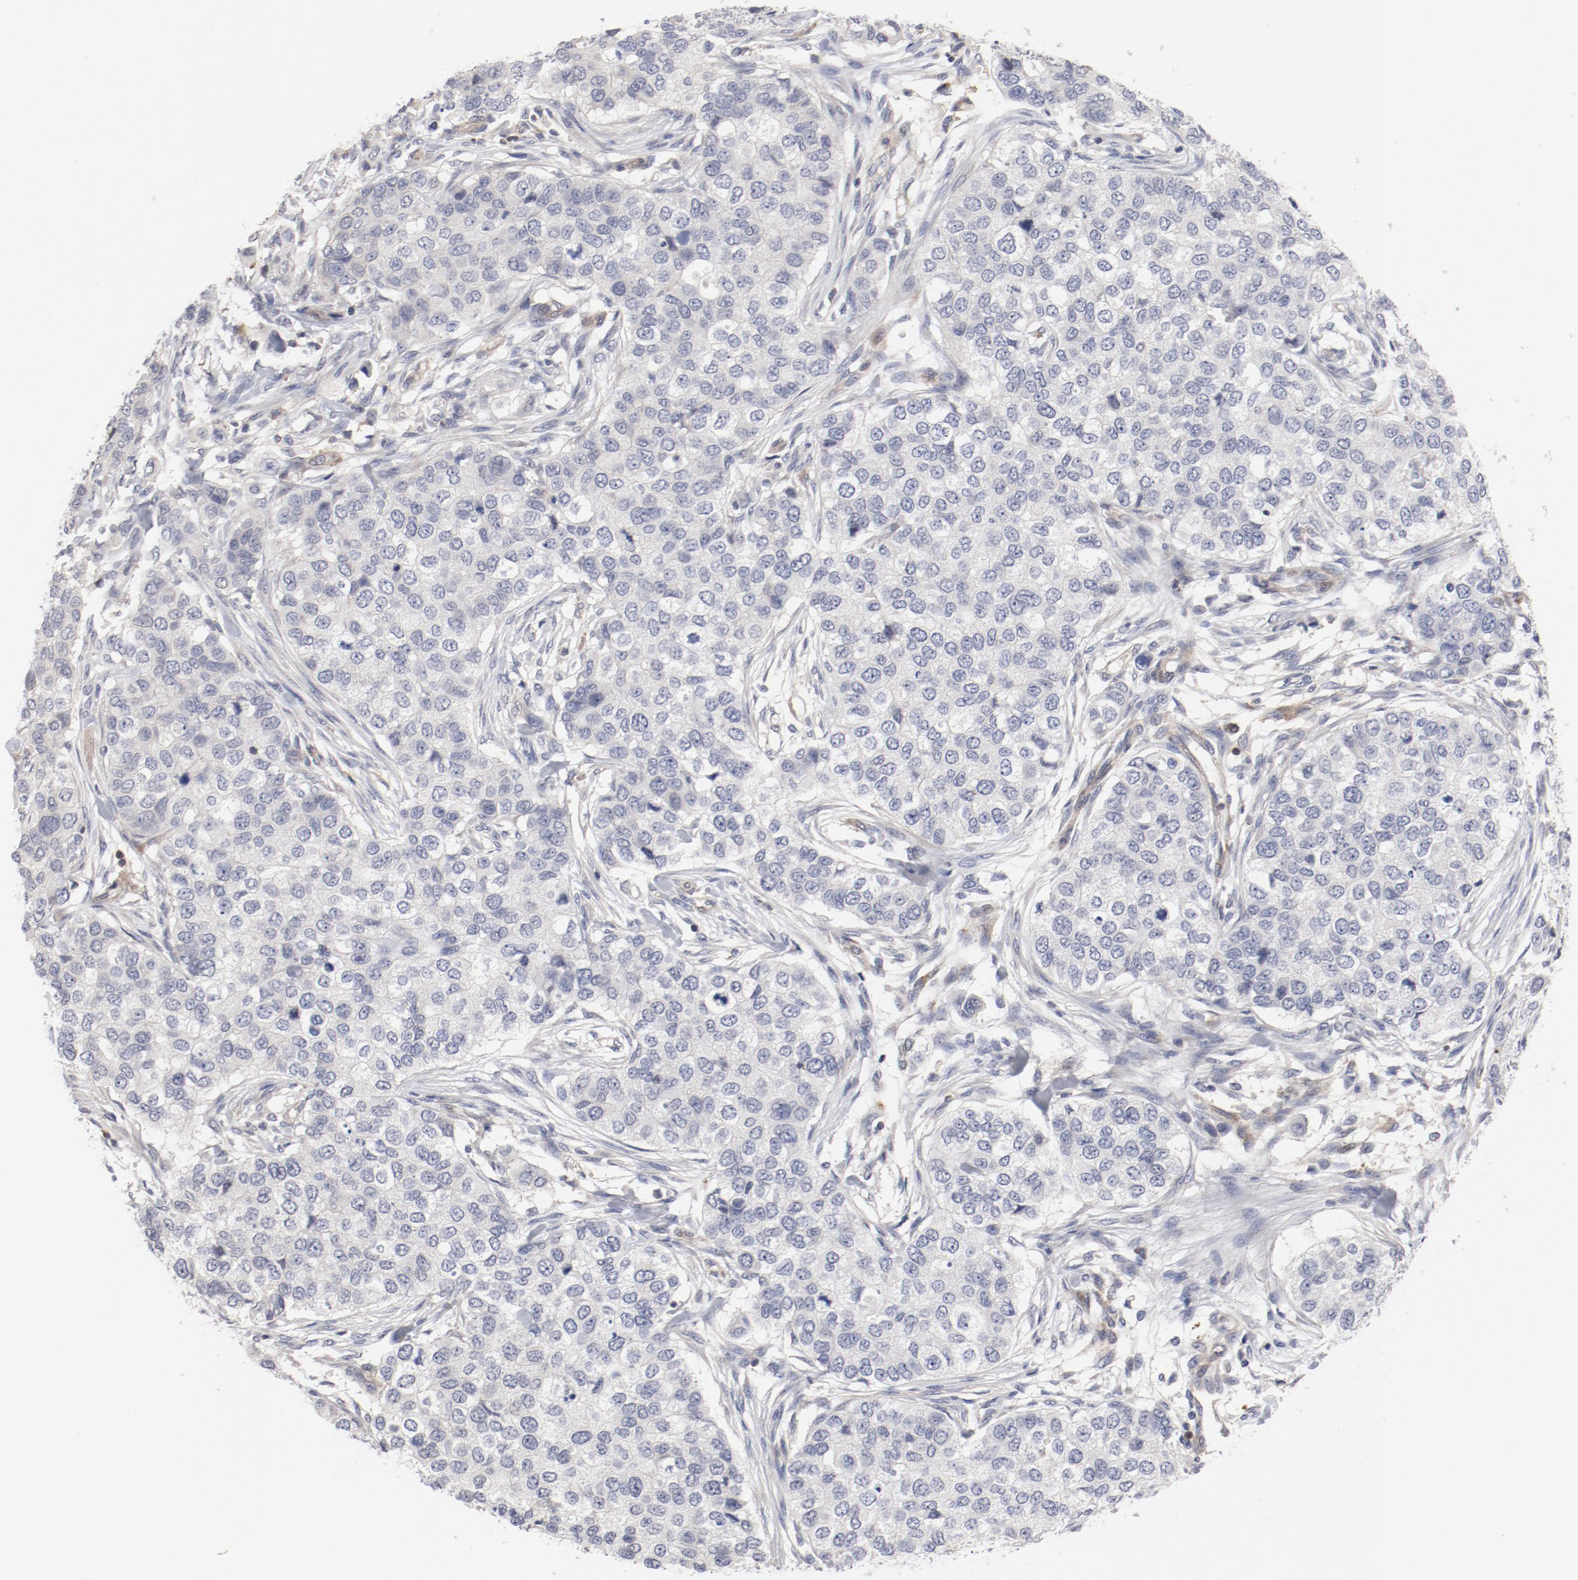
{"staining": {"intensity": "negative", "quantity": "none", "location": "none"}, "tissue": "breast cancer", "cell_type": "Tumor cells", "image_type": "cancer", "snomed": [{"axis": "morphology", "description": "Normal tissue, NOS"}, {"axis": "morphology", "description": "Duct carcinoma"}, {"axis": "topography", "description": "Breast"}], "caption": "Immunohistochemical staining of breast cancer shows no significant staining in tumor cells.", "gene": "CBL", "patient": {"sex": "female", "age": 49}}